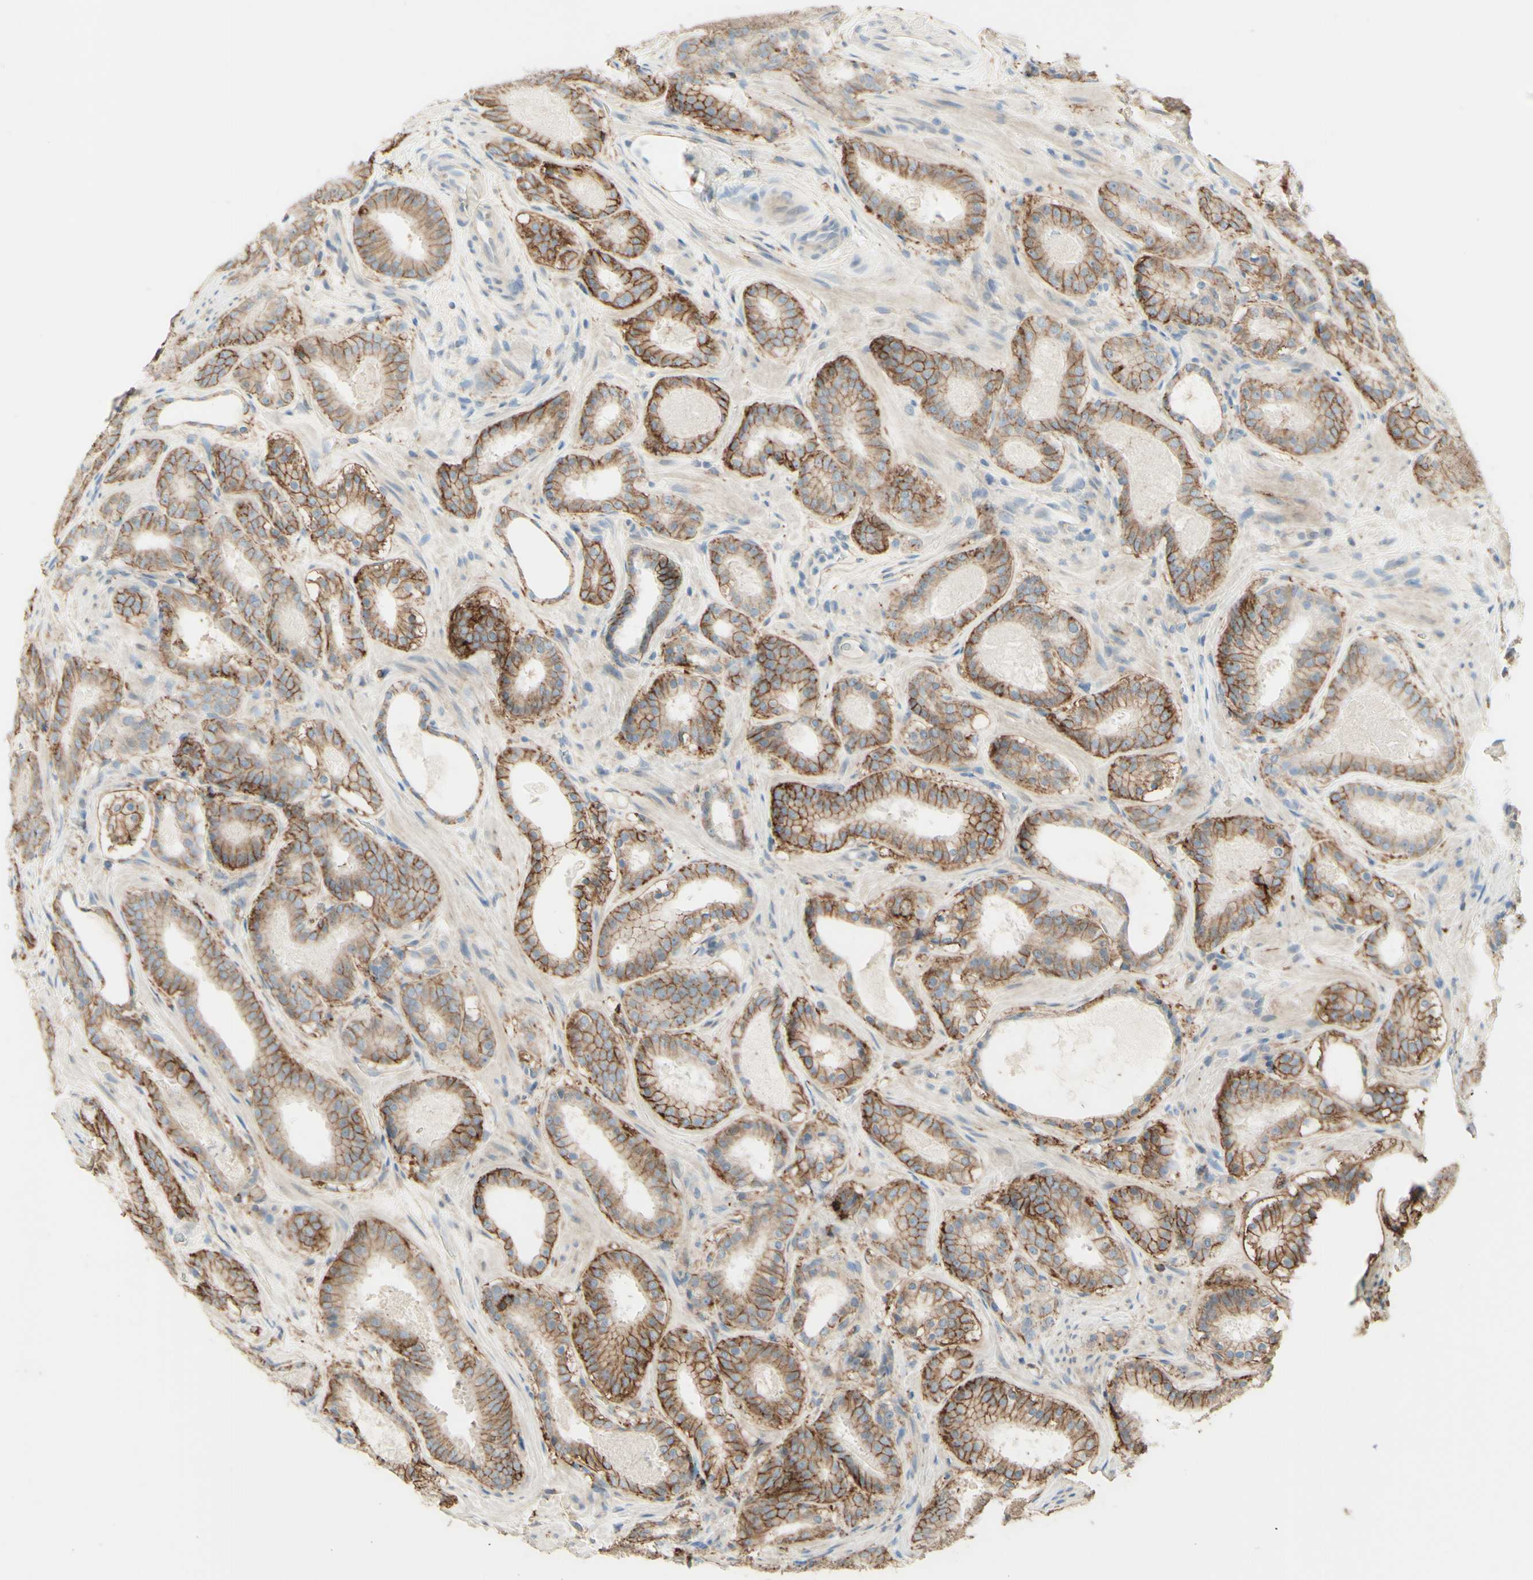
{"staining": {"intensity": "moderate", "quantity": ">75%", "location": "cytoplasmic/membranous"}, "tissue": "prostate cancer", "cell_type": "Tumor cells", "image_type": "cancer", "snomed": [{"axis": "morphology", "description": "Adenocarcinoma, Low grade"}, {"axis": "topography", "description": "Prostate"}], "caption": "Tumor cells exhibit medium levels of moderate cytoplasmic/membranous expression in approximately >75% of cells in prostate cancer (low-grade adenocarcinoma).", "gene": "RNF149", "patient": {"sex": "male", "age": 69}}